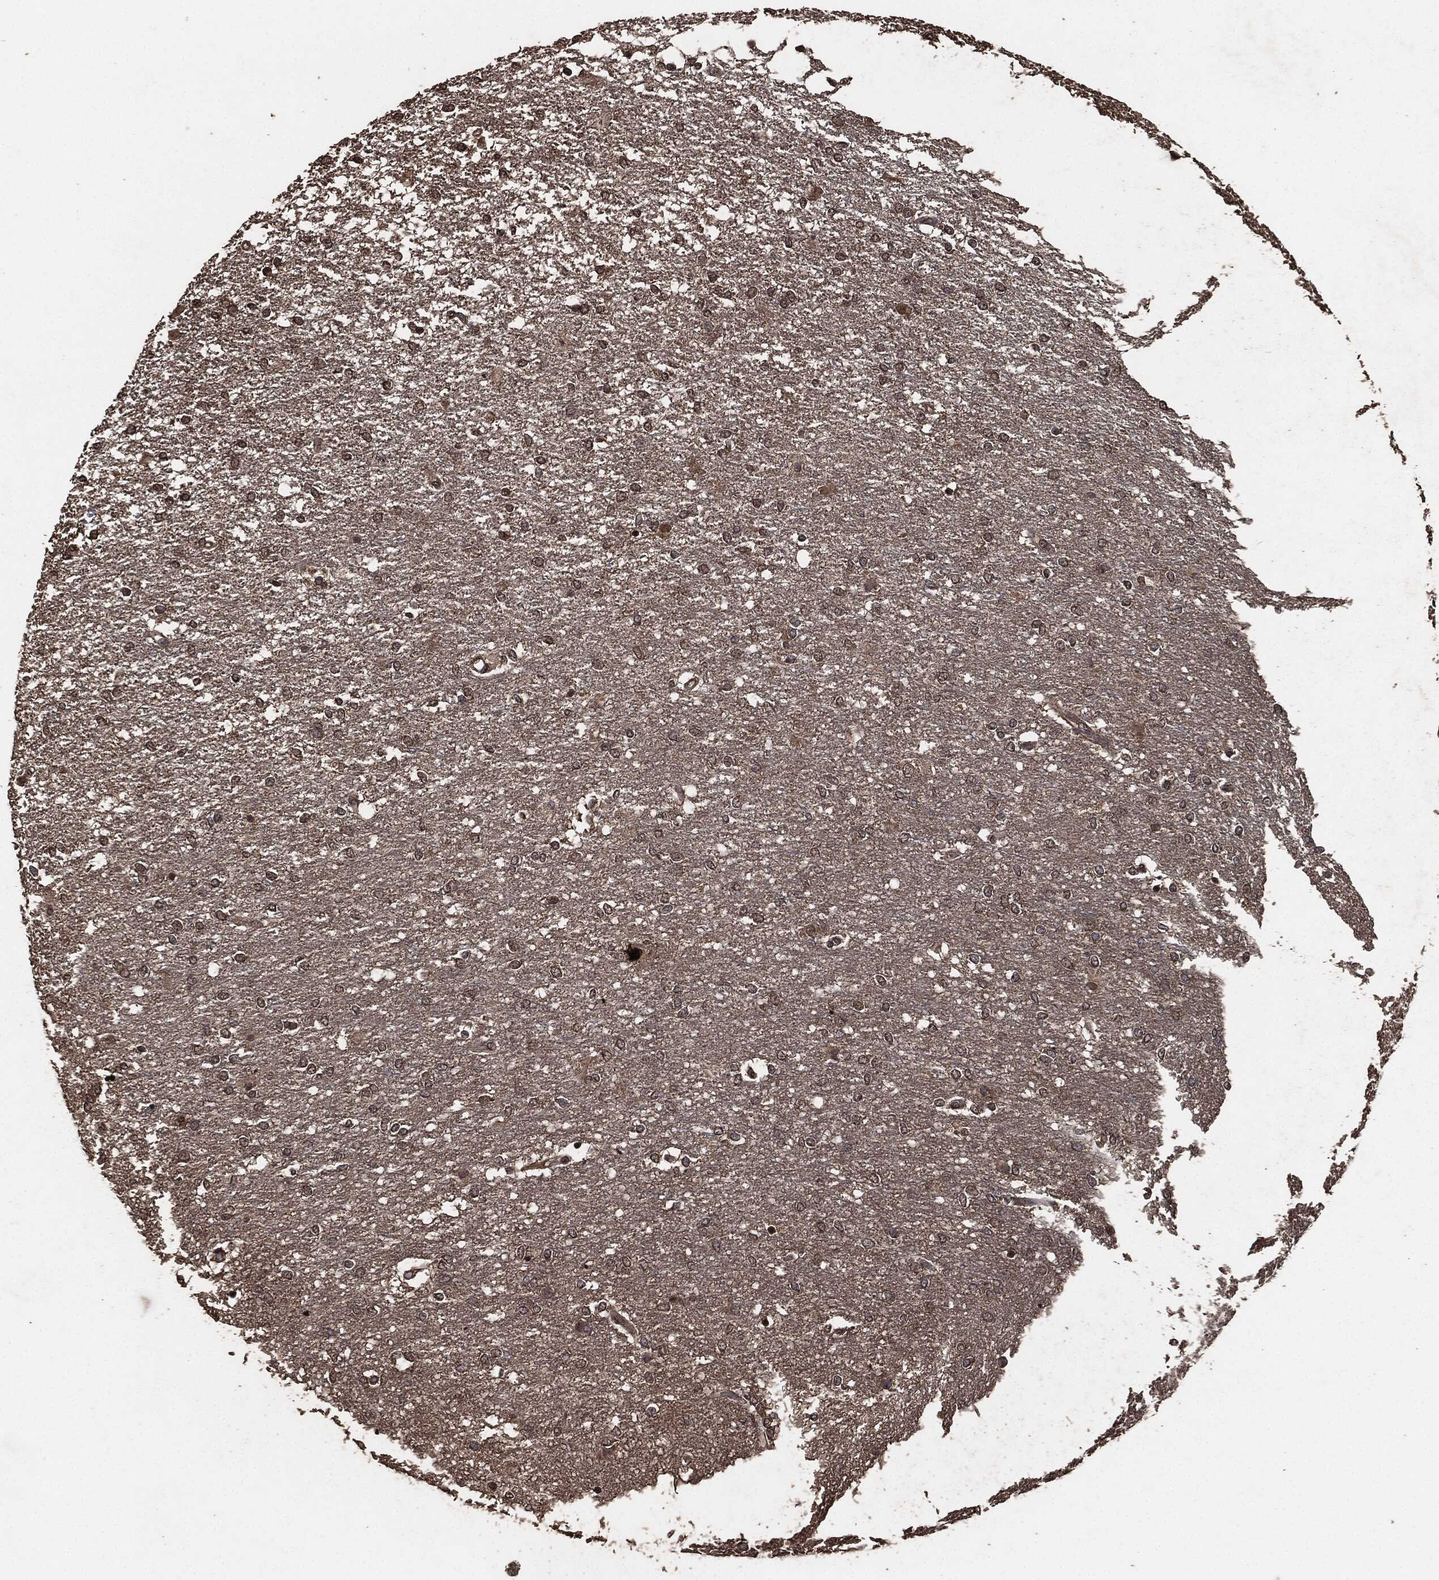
{"staining": {"intensity": "weak", "quantity": ">75%", "location": "cytoplasmic/membranous"}, "tissue": "glioma", "cell_type": "Tumor cells", "image_type": "cancer", "snomed": [{"axis": "morphology", "description": "Glioma, malignant, High grade"}, {"axis": "topography", "description": "Brain"}], "caption": "High-grade glioma (malignant) stained with DAB immunohistochemistry reveals low levels of weak cytoplasmic/membranous expression in approximately >75% of tumor cells. (IHC, brightfield microscopy, high magnification).", "gene": "AKT1S1", "patient": {"sex": "female", "age": 61}}